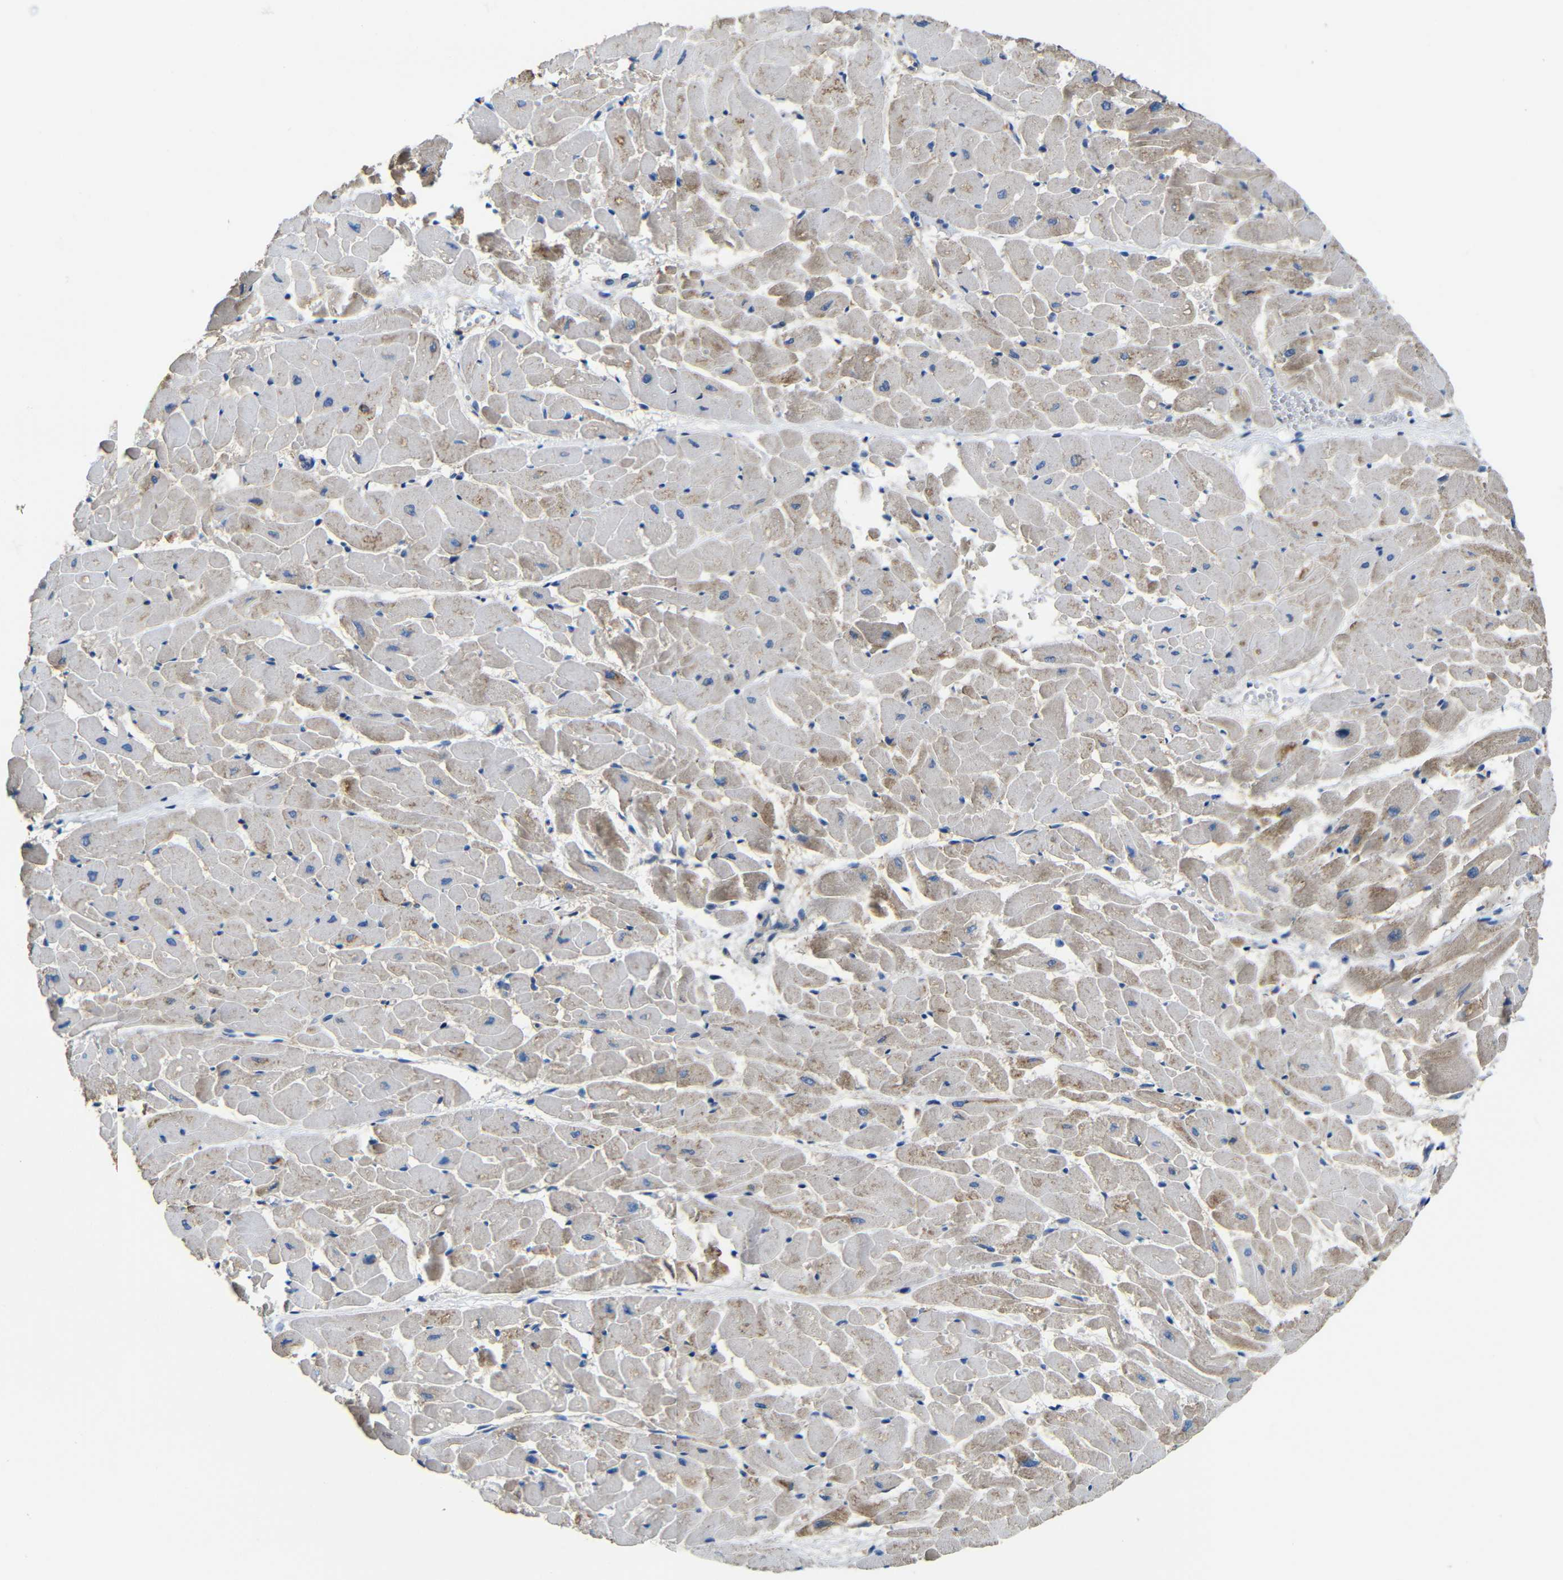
{"staining": {"intensity": "weak", "quantity": "25%-75%", "location": "cytoplasmic/membranous"}, "tissue": "heart muscle", "cell_type": "Cardiomyocytes", "image_type": "normal", "snomed": [{"axis": "morphology", "description": "Normal tissue, NOS"}, {"axis": "topography", "description": "Heart"}], "caption": "Normal heart muscle was stained to show a protein in brown. There is low levels of weak cytoplasmic/membranous staining in approximately 25%-75% of cardiomyocytes. The staining was performed using DAB, with brown indicating positive protein expression. Nuclei are stained blue with hematoxylin.", "gene": "ZNF90", "patient": {"sex": "female", "age": 19}}